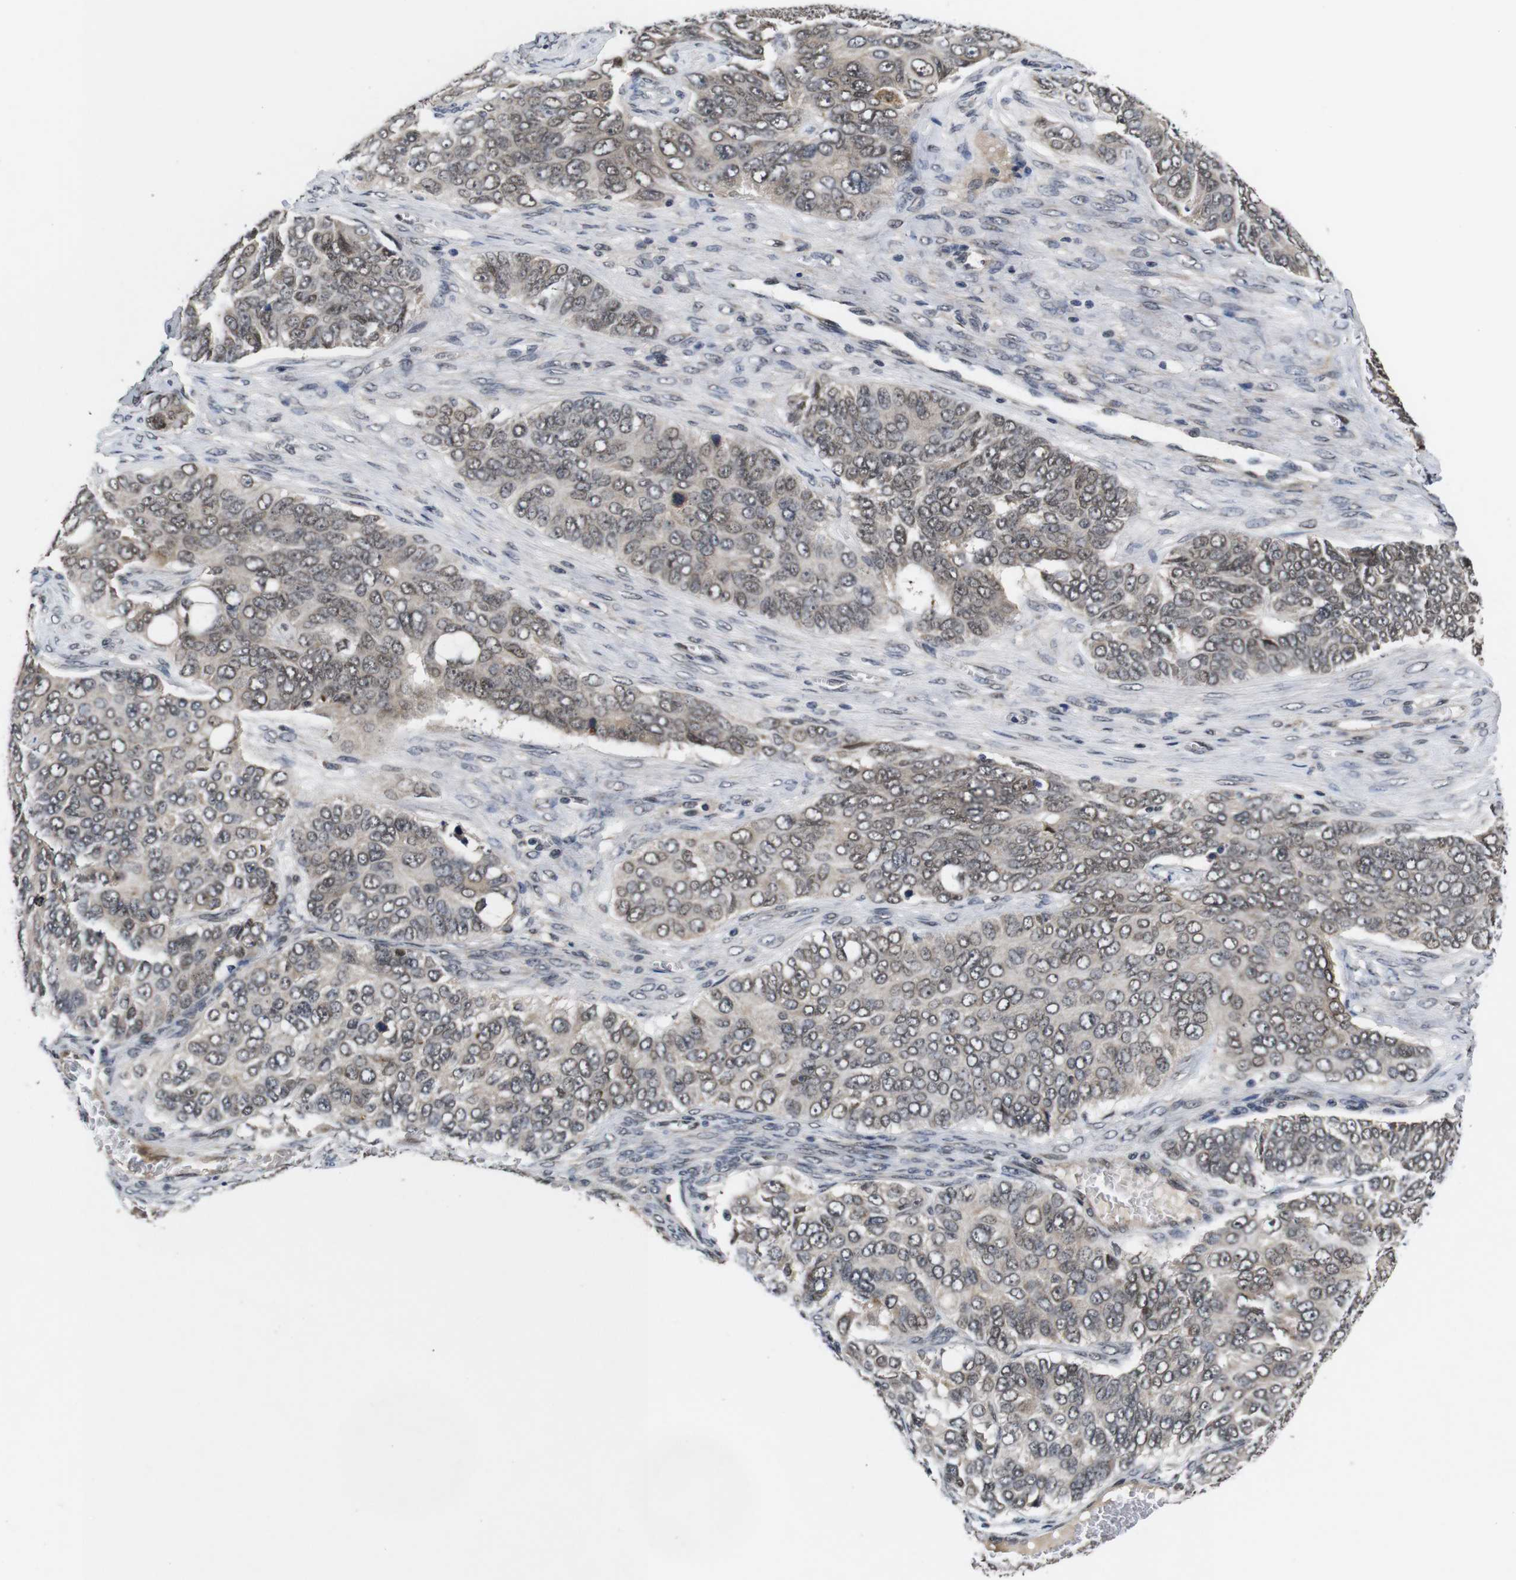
{"staining": {"intensity": "weak", "quantity": ">75%", "location": "cytoplasmic/membranous,nuclear"}, "tissue": "ovarian cancer", "cell_type": "Tumor cells", "image_type": "cancer", "snomed": [{"axis": "morphology", "description": "Carcinoma, endometroid"}, {"axis": "topography", "description": "Ovary"}], "caption": "Protein expression analysis of human ovarian endometroid carcinoma reveals weak cytoplasmic/membranous and nuclear staining in about >75% of tumor cells. (DAB IHC with brightfield microscopy, high magnification).", "gene": "ZBTB46", "patient": {"sex": "female", "age": 51}}